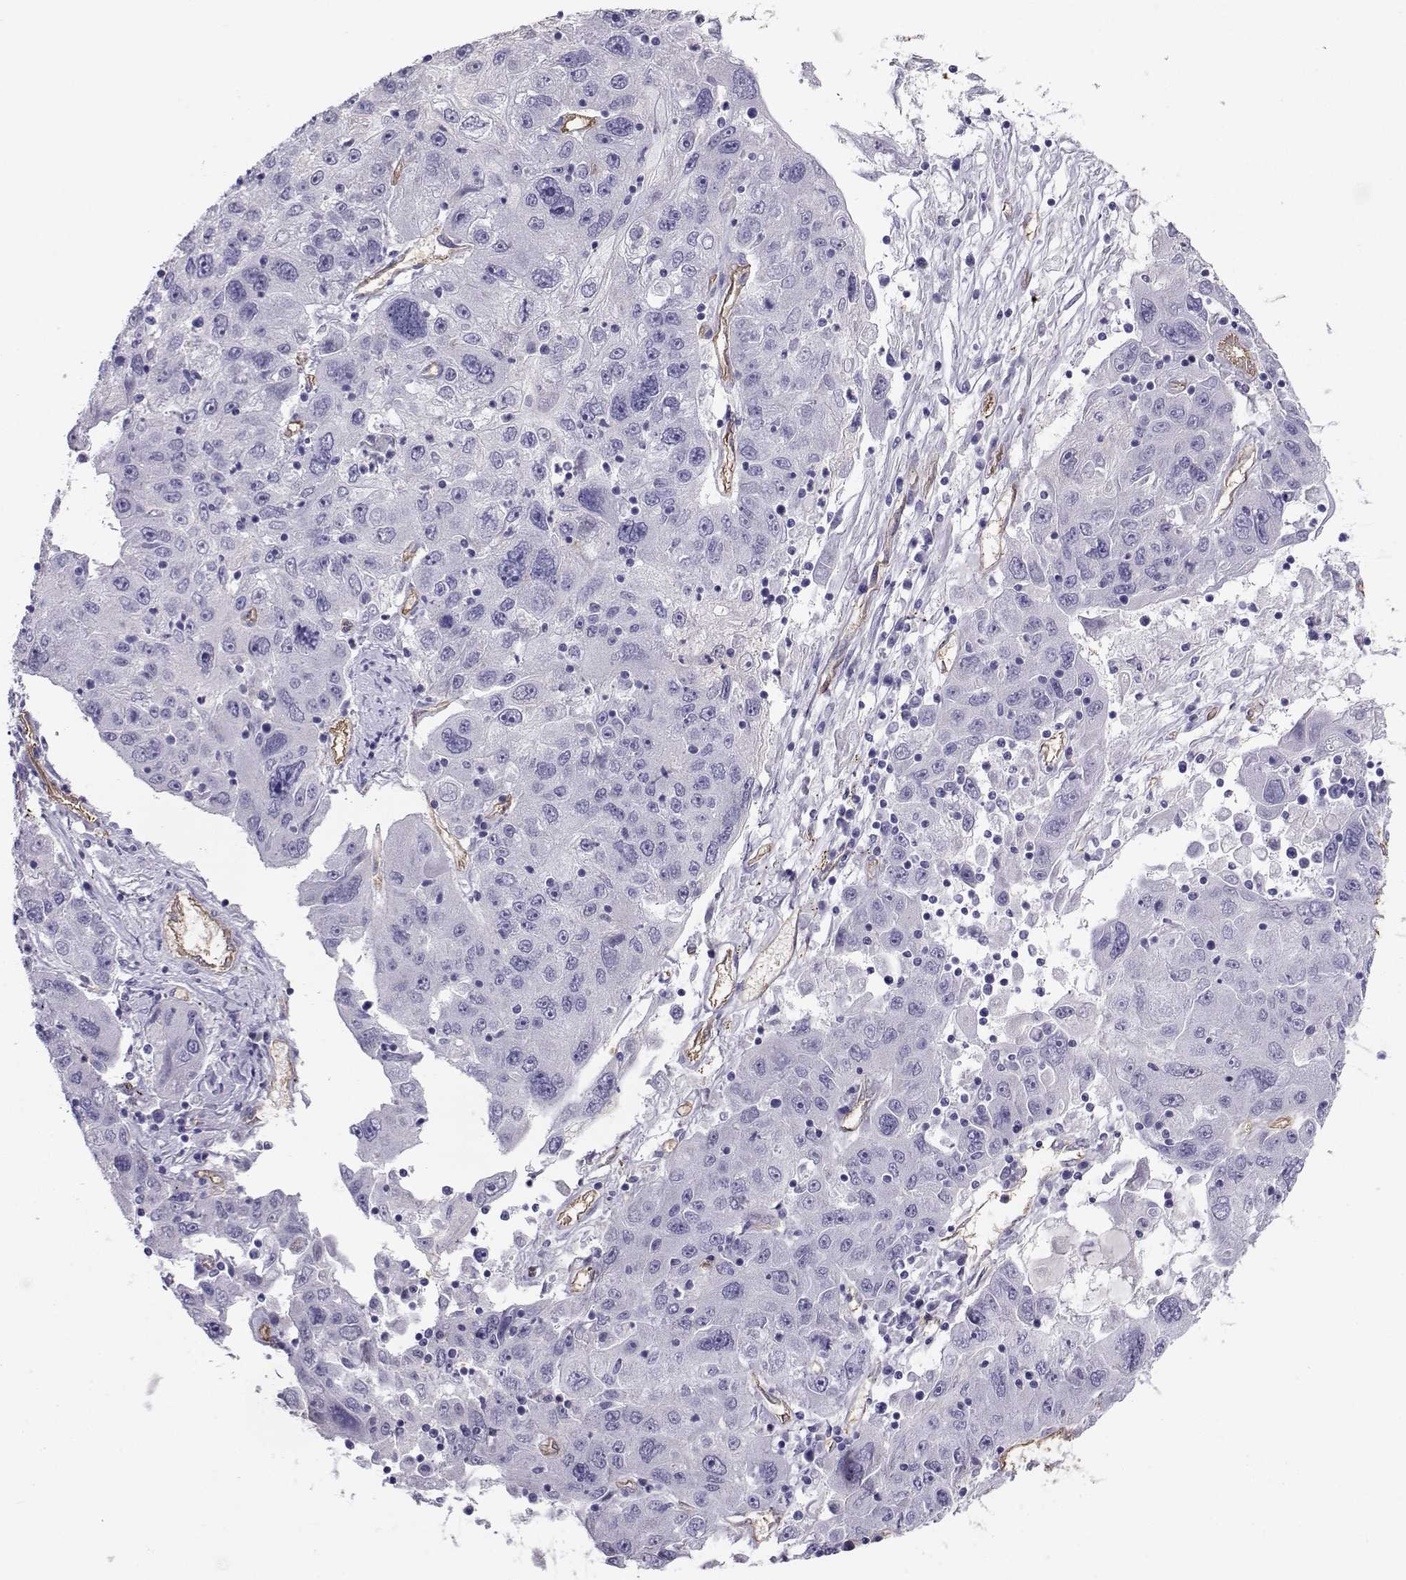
{"staining": {"intensity": "negative", "quantity": "none", "location": "none"}, "tissue": "stomach cancer", "cell_type": "Tumor cells", "image_type": "cancer", "snomed": [{"axis": "morphology", "description": "Adenocarcinoma, NOS"}, {"axis": "topography", "description": "Stomach"}], "caption": "Tumor cells show no significant protein positivity in stomach adenocarcinoma.", "gene": "CLUL1", "patient": {"sex": "male", "age": 56}}